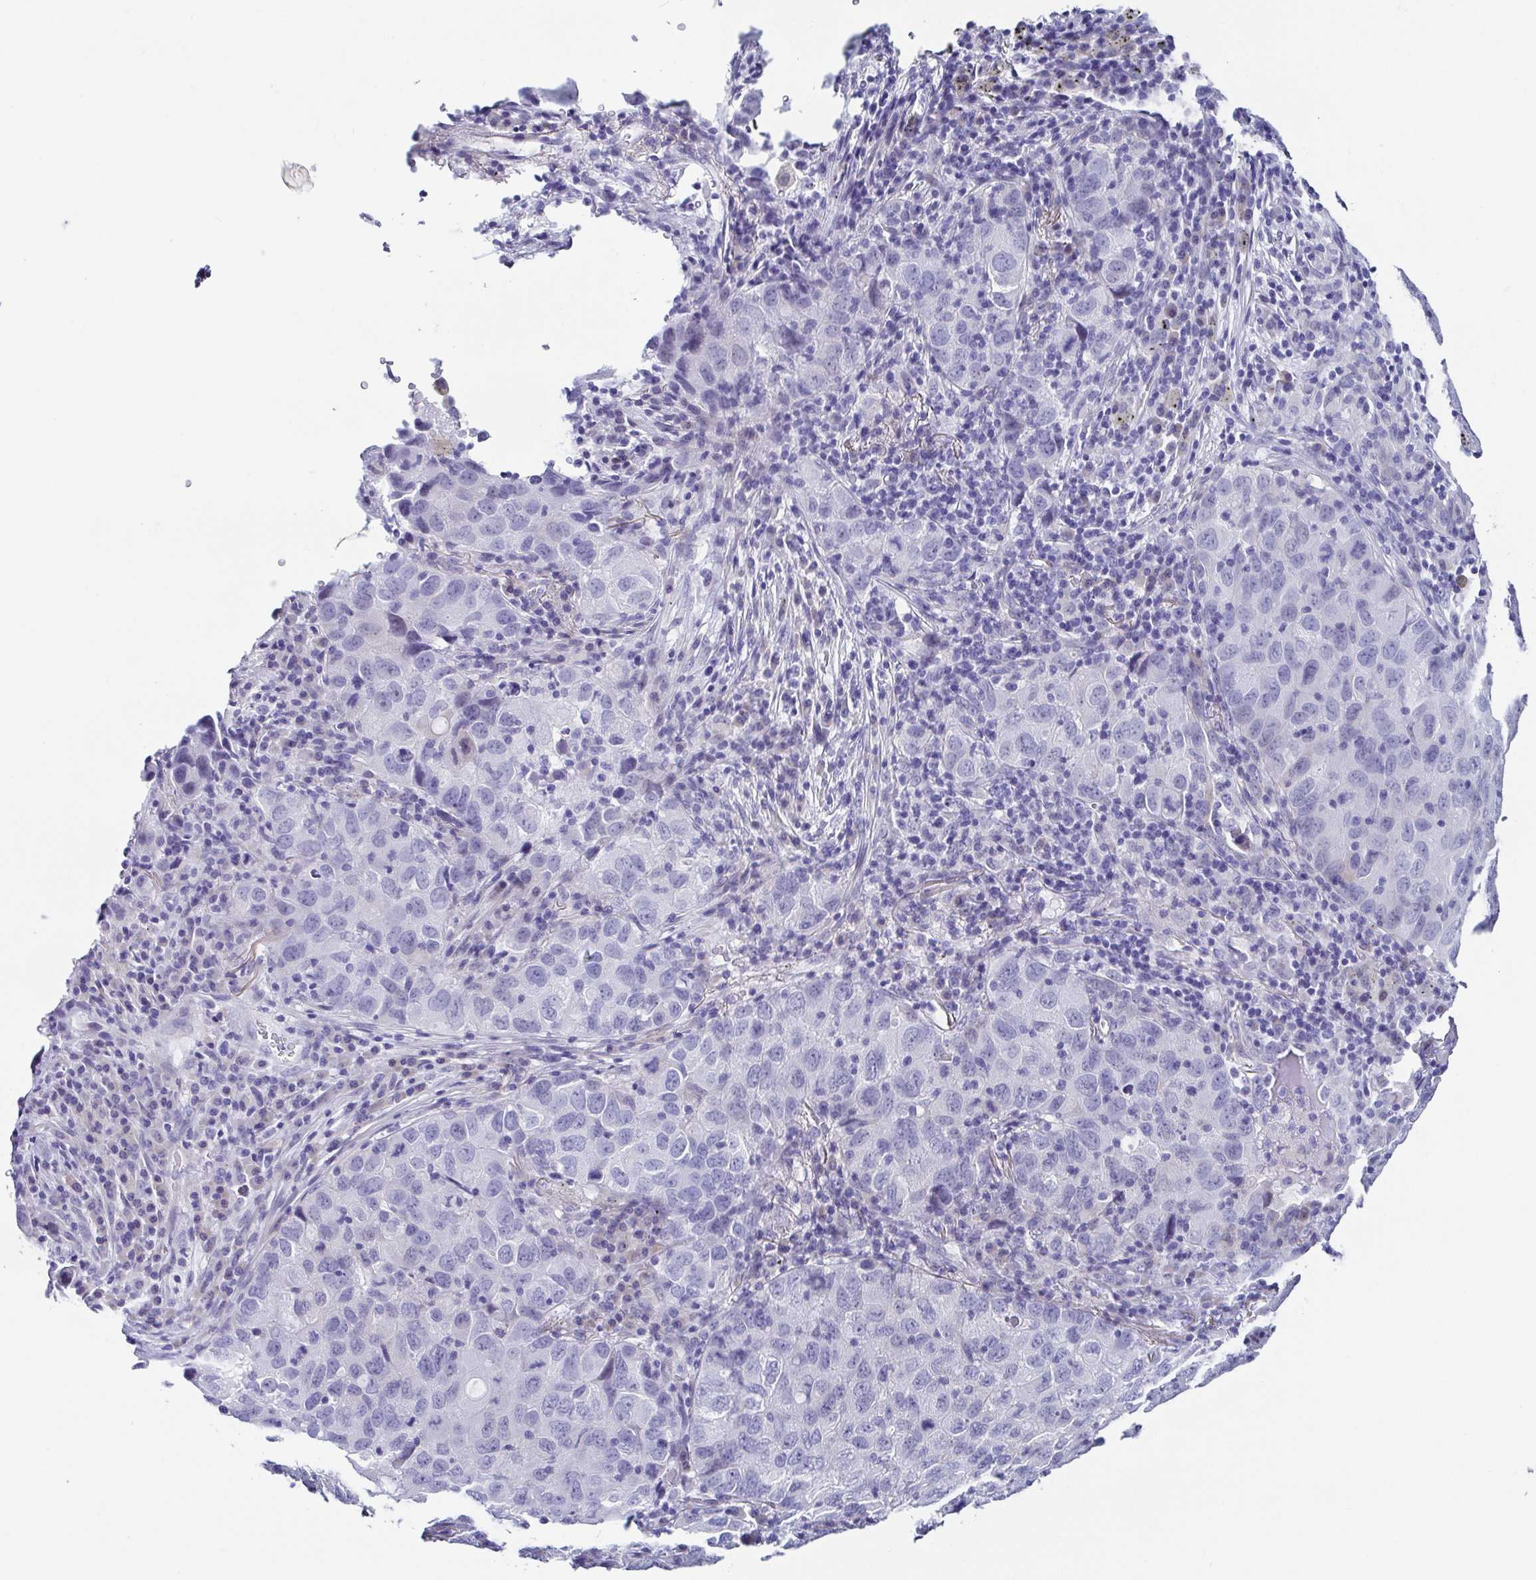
{"staining": {"intensity": "negative", "quantity": "none", "location": "none"}, "tissue": "lung cancer", "cell_type": "Tumor cells", "image_type": "cancer", "snomed": [{"axis": "morphology", "description": "Normal morphology"}, {"axis": "morphology", "description": "Adenocarcinoma, NOS"}, {"axis": "topography", "description": "Lymph node"}, {"axis": "topography", "description": "Lung"}], "caption": "Protein analysis of lung cancer (adenocarcinoma) reveals no significant positivity in tumor cells.", "gene": "TNNT2", "patient": {"sex": "female", "age": 51}}